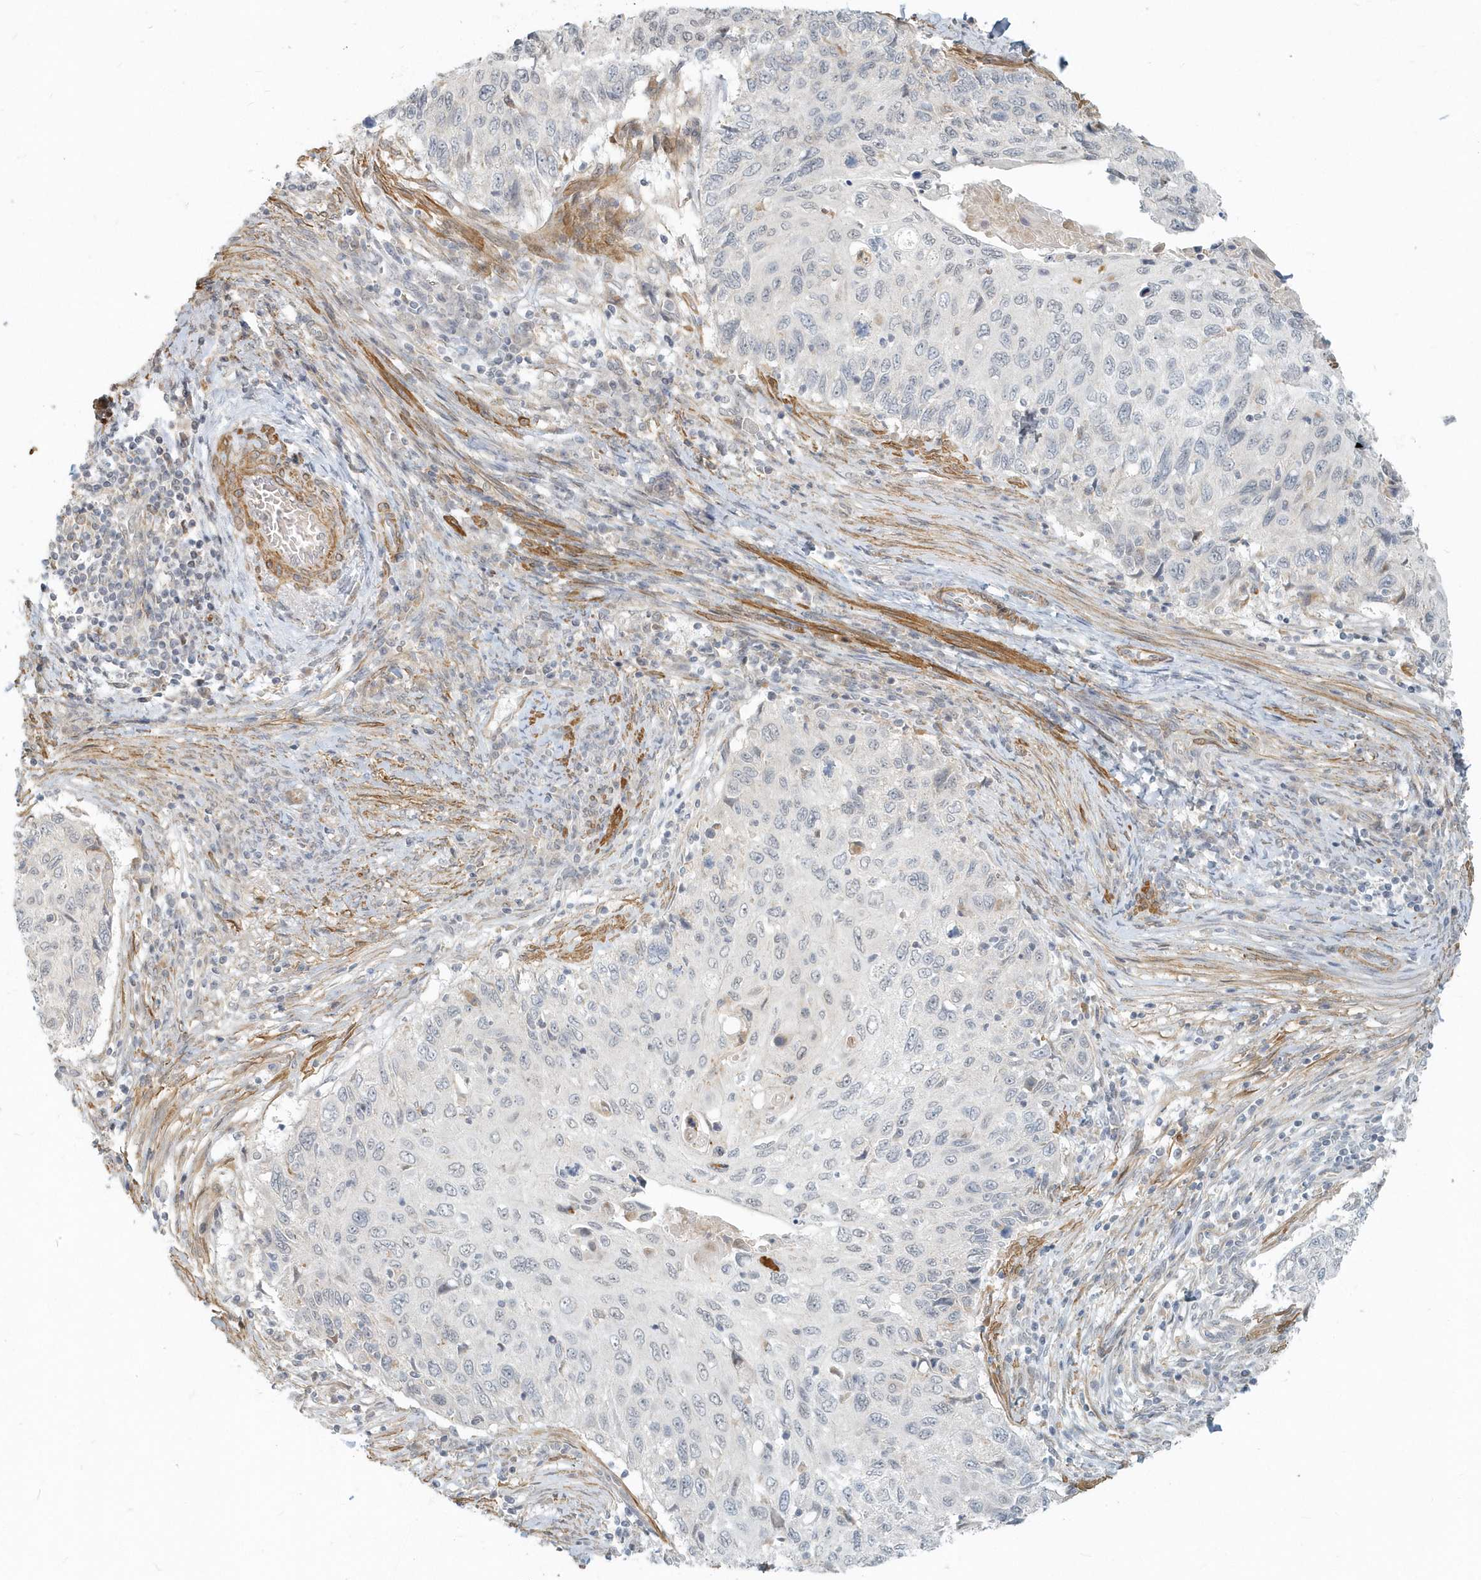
{"staining": {"intensity": "negative", "quantity": "none", "location": "none"}, "tissue": "cervical cancer", "cell_type": "Tumor cells", "image_type": "cancer", "snomed": [{"axis": "morphology", "description": "Squamous cell carcinoma, NOS"}, {"axis": "topography", "description": "Cervix"}], "caption": "The immunohistochemistry photomicrograph has no significant positivity in tumor cells of cervical cancer tissue. (Brightfield microscopy of DAB IHC at high magnification).", "gene": "NAPB", "patient": {"sex": "female", "age": 70}}